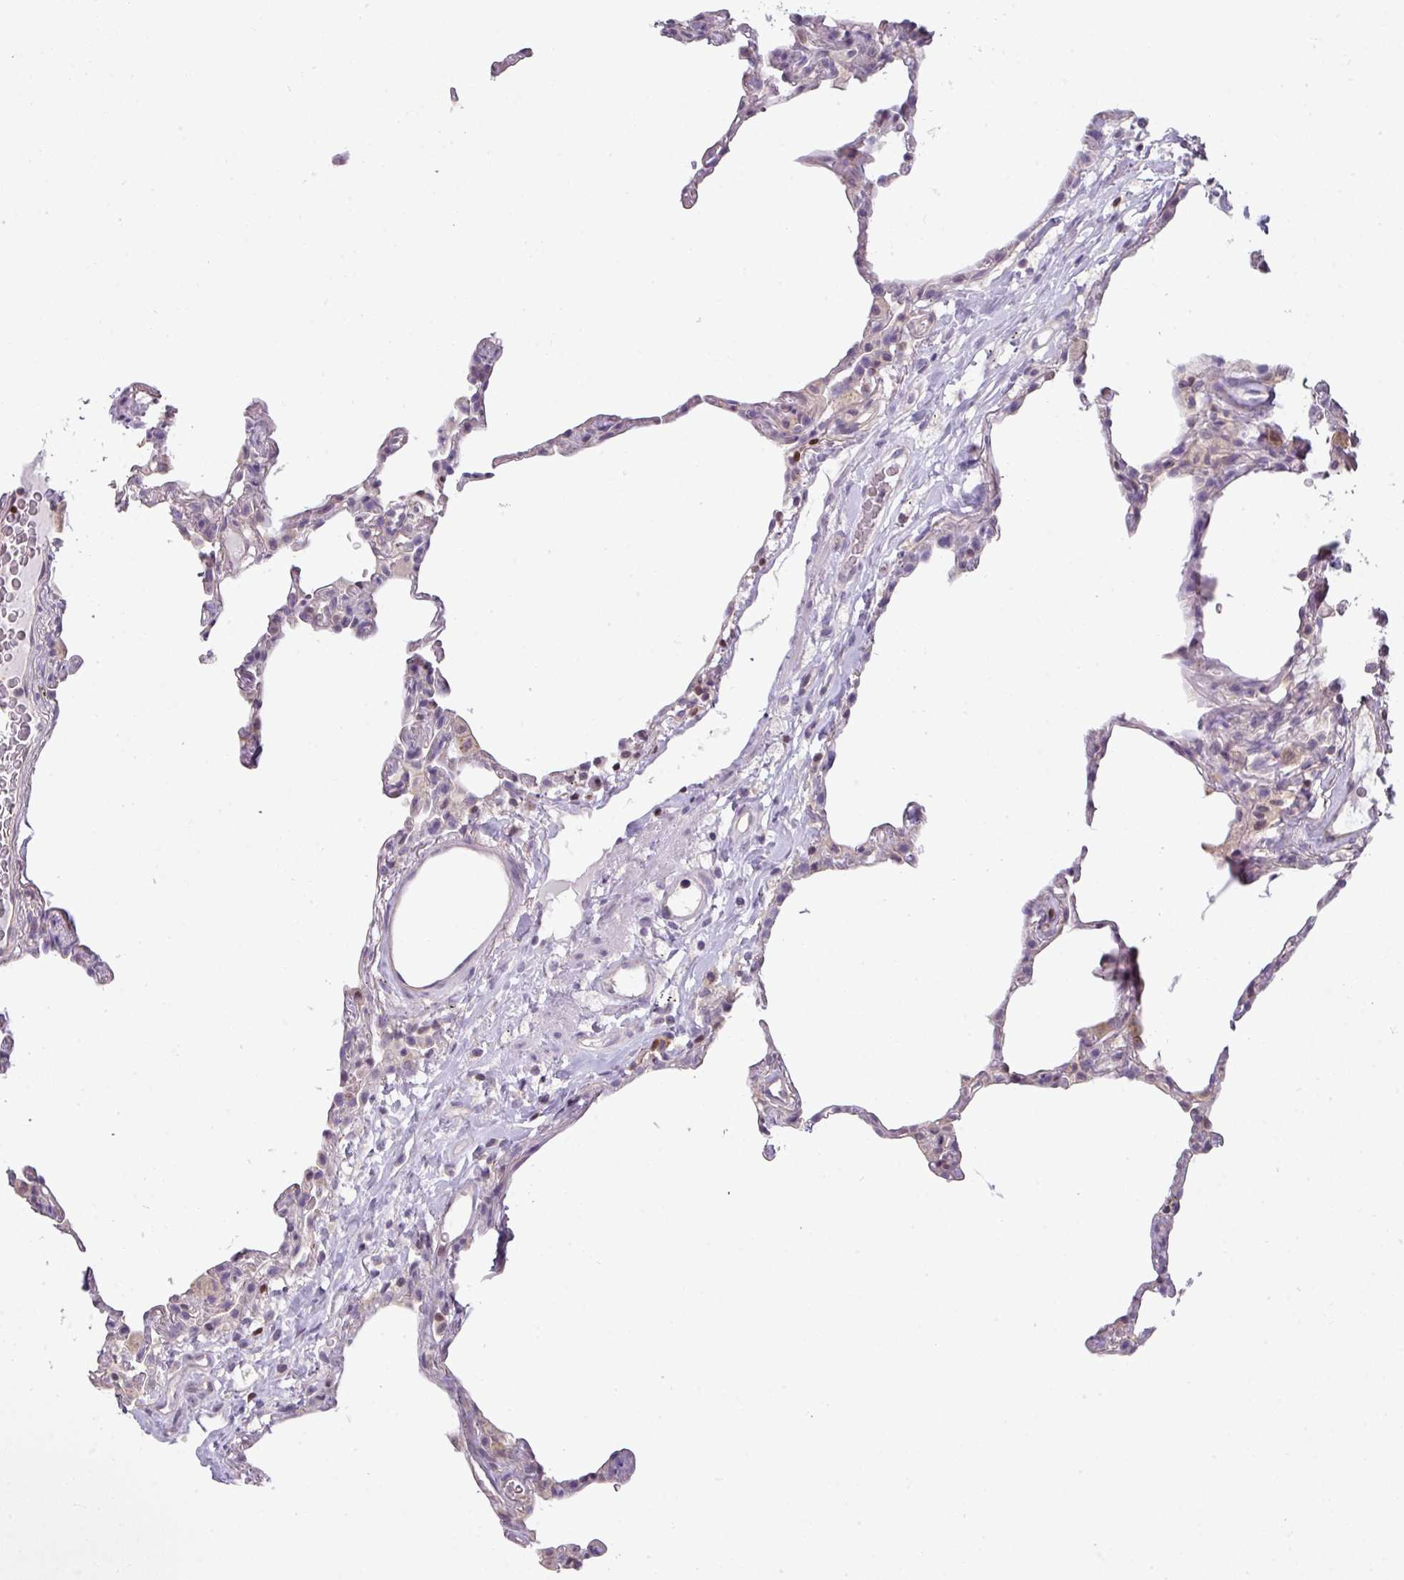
{"staining": {"intensity": "negative", "quantity": "none", "location": "none"}, "tissue": "lung", "cell_type": "Alveolar cells", "image_type": "normal", "snomed": [{"axis": "morphology", "description": "Normal tissue, NOS"}, {"axis": "topography", "description": "Lung"}], "caption": "Immunohistochemistry (IHC) micrograph of normal lung: lung stained with DAB (3,3'-diaminobenzidine) exhibits no significant protein positivity in alveolar cells. (Immunohistochemistry, brightfield microscopy, high magnification).", "gene": "STAT5A", "patient": {"sex": "female", "age": 57}}